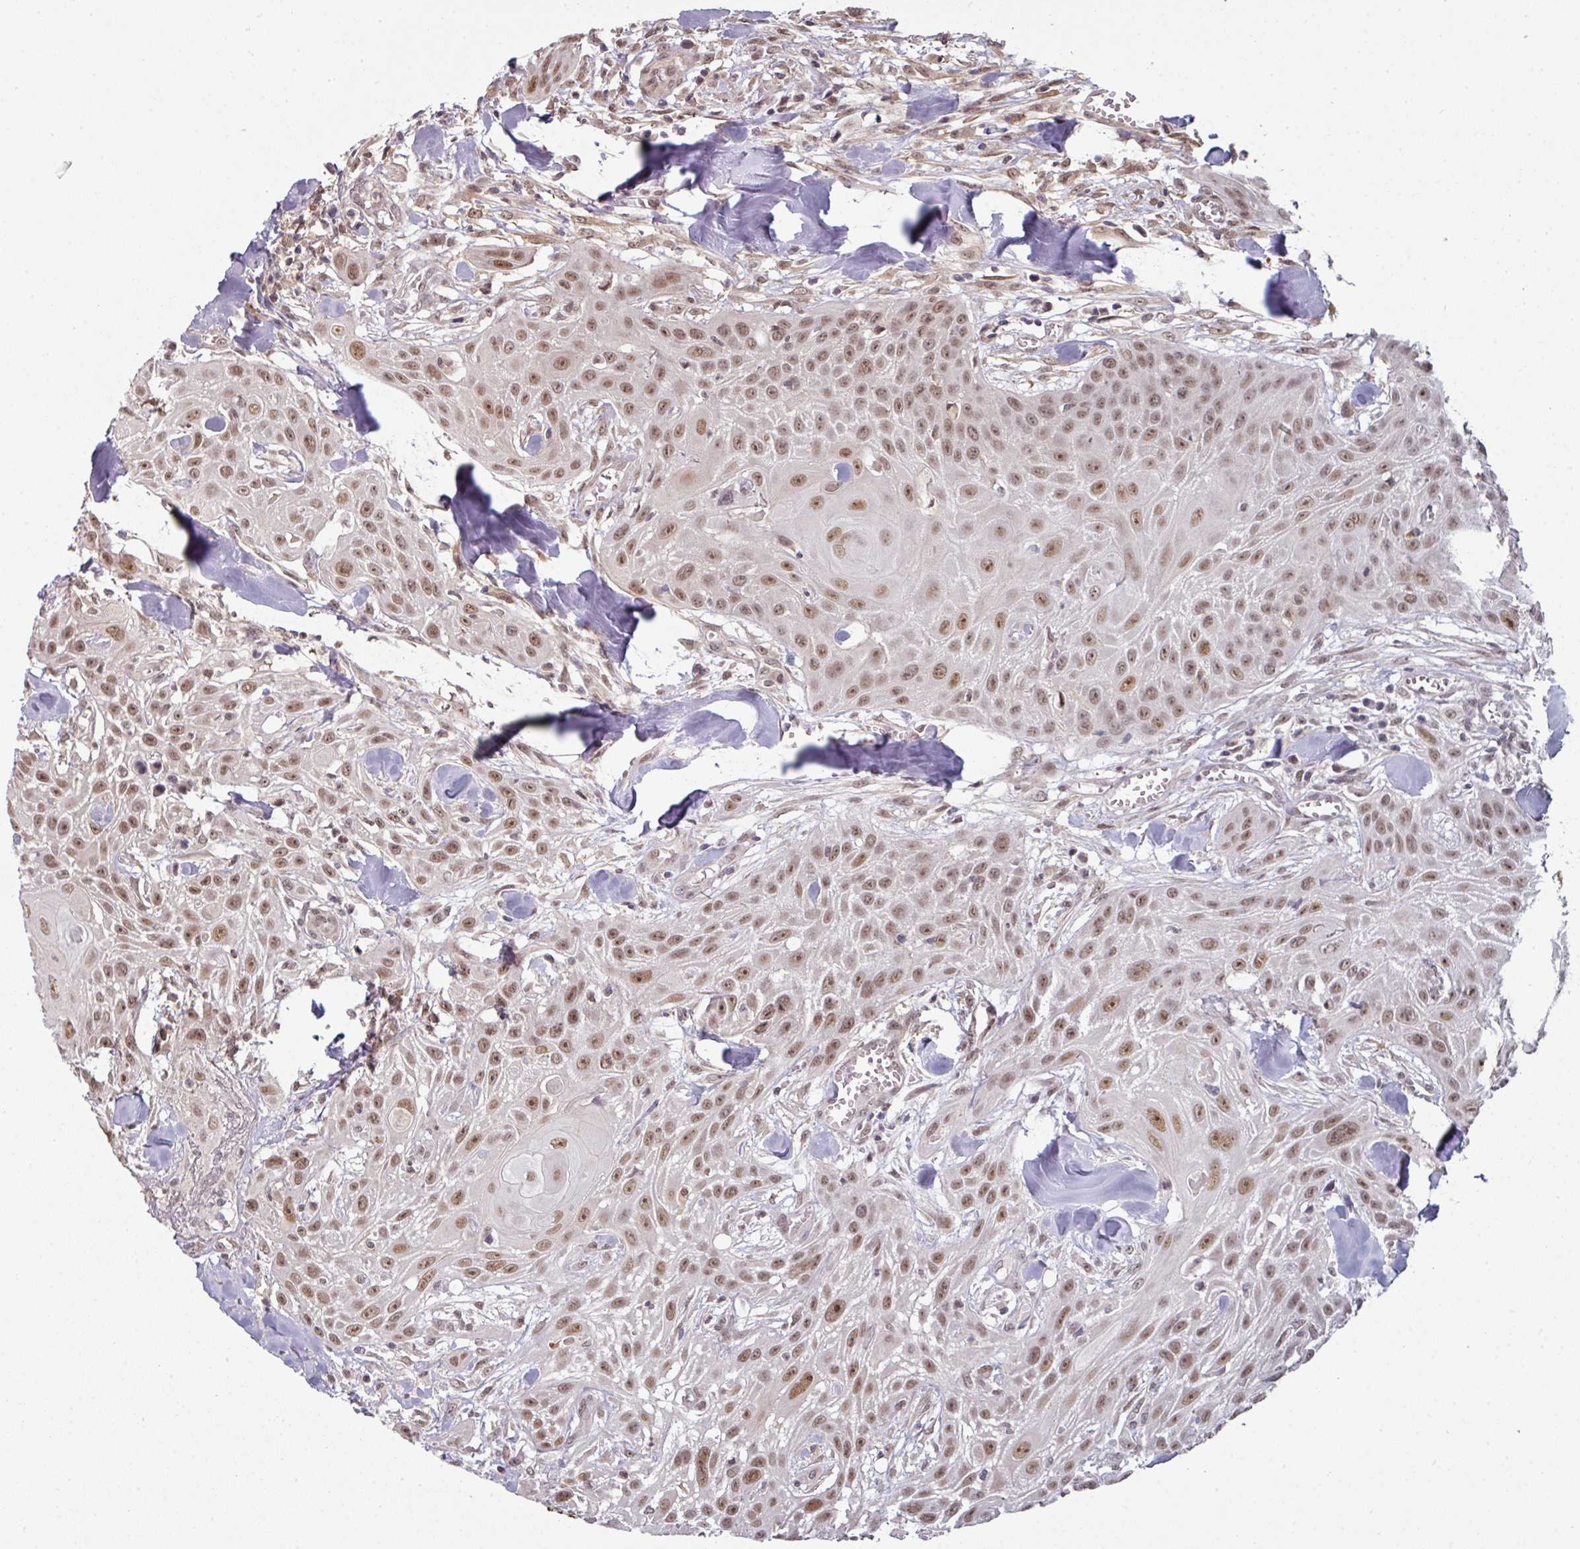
{"staining": {"intensity": "moderate", "quantity": ">75%", "location": "nuclear"}, "tissue": "head and neck cancer", "cell_type": "Tumor cells", "image_type": "cancer", "snomed": [{"axis": "morphology", "description": "Squamous cell carcinoma, NOS"}, {"axis": "topography", "description": "Lymph node"}, {"axis": "topography", "description": "Salivary gland"}, {"axis": "topography", "description": "Head-Neck"}], "caption": "A medium amount of moderate nuclear staining is present in approximately >75% of tumor cells in squamous cell carcinoma (head and neck) tissue.", "gene": "GTF2H3", "patient": {"sex": "female", "age": 74}}